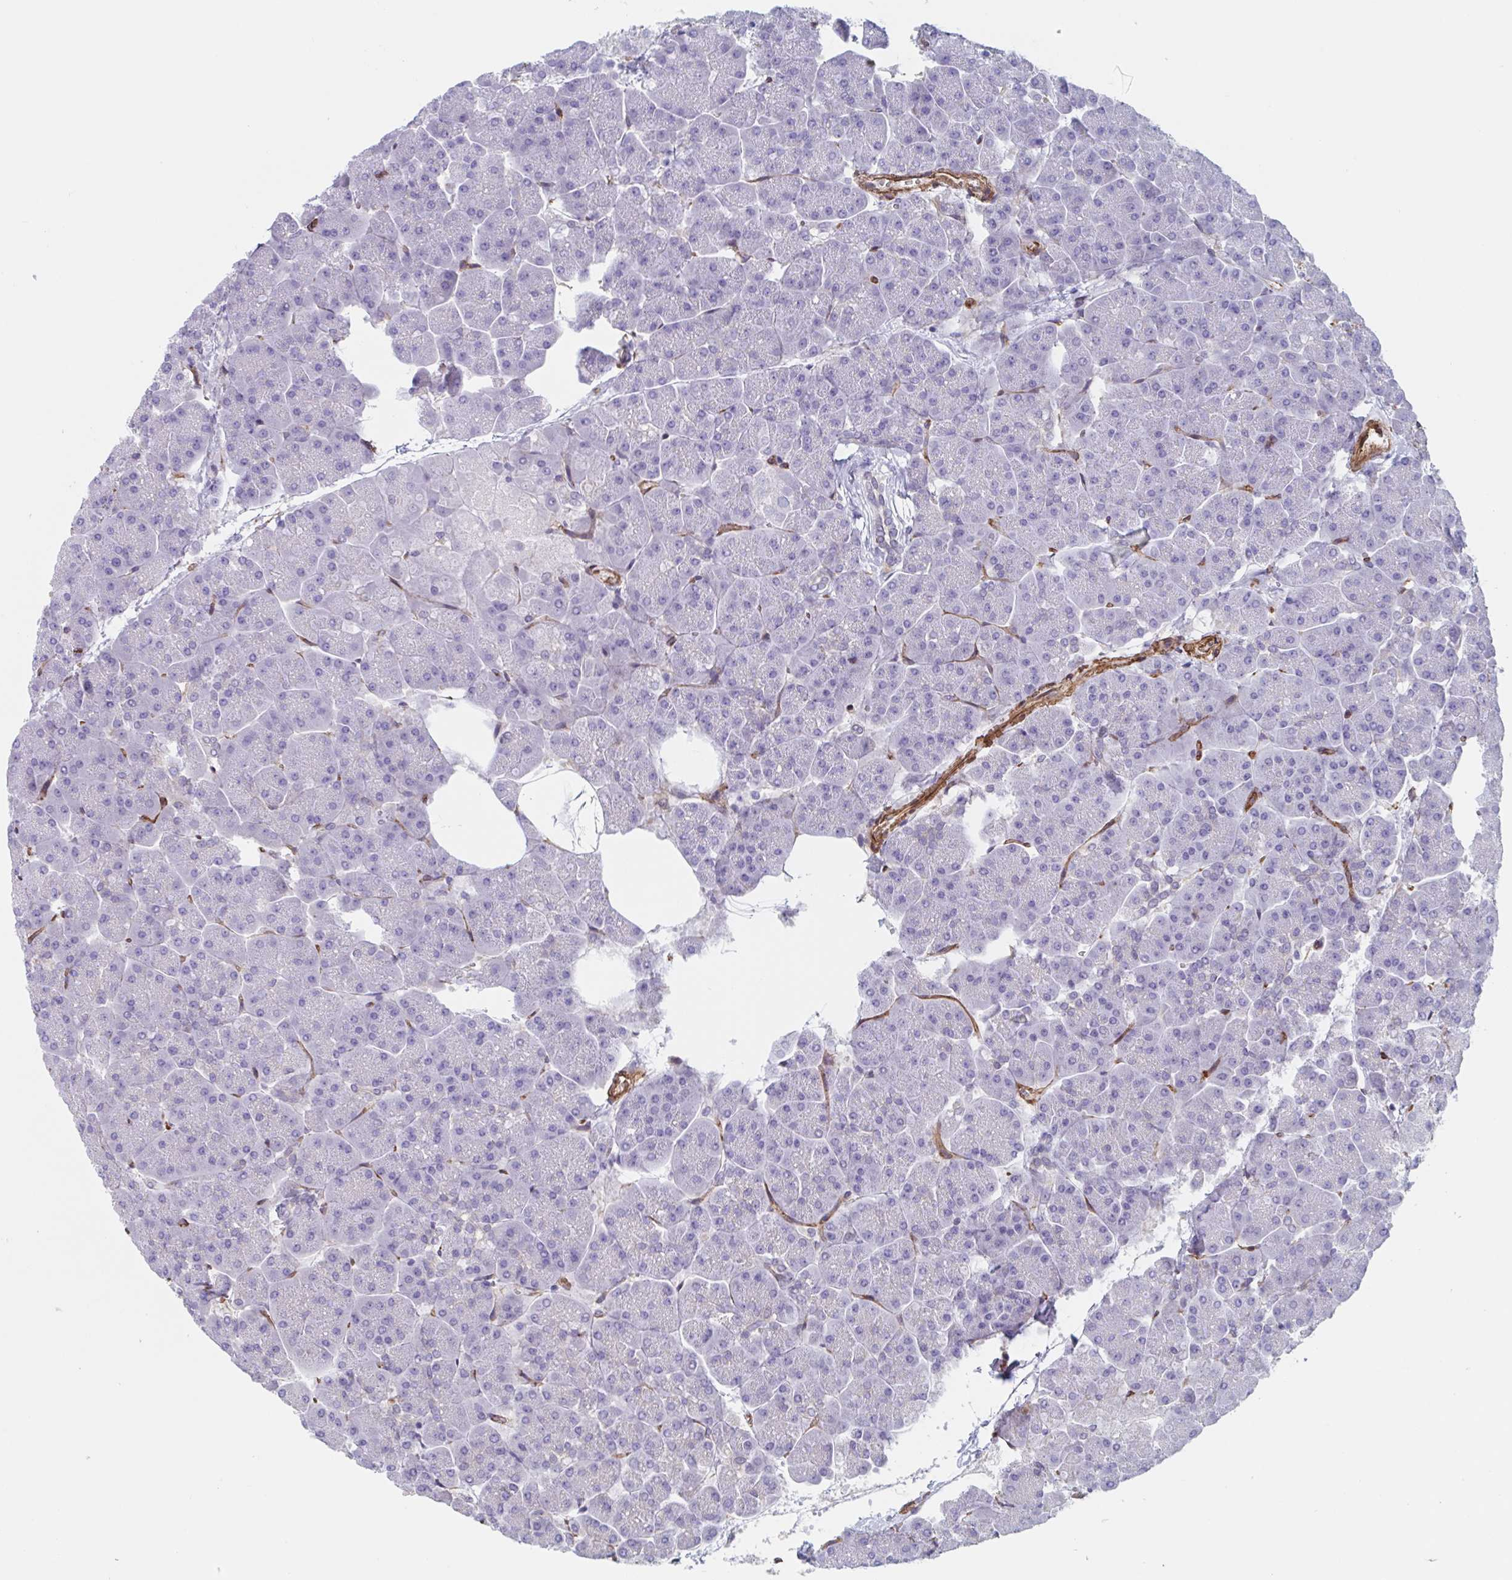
{"staining": {"intensity": "negative", "quantity": "none", "location": "none"}, "tissue": "pancreas", "cell_type": "Exocrine glandular cells", "image_type": "normal", "snomed": [{"axis": "morphology", "description": "Normal tissue, NOS"}, {"axis": "topography", "description": "Pancreas"}, {"axis": "topography", "description": "Peripheral nerve tissue"}], "caption": "Immunohistochemical staining of normal human pancreas demonstrates no significant positivity in exocrine glandular cells.", "gene": "CITED4", "patient": {"sex": "male", "age": 54}}